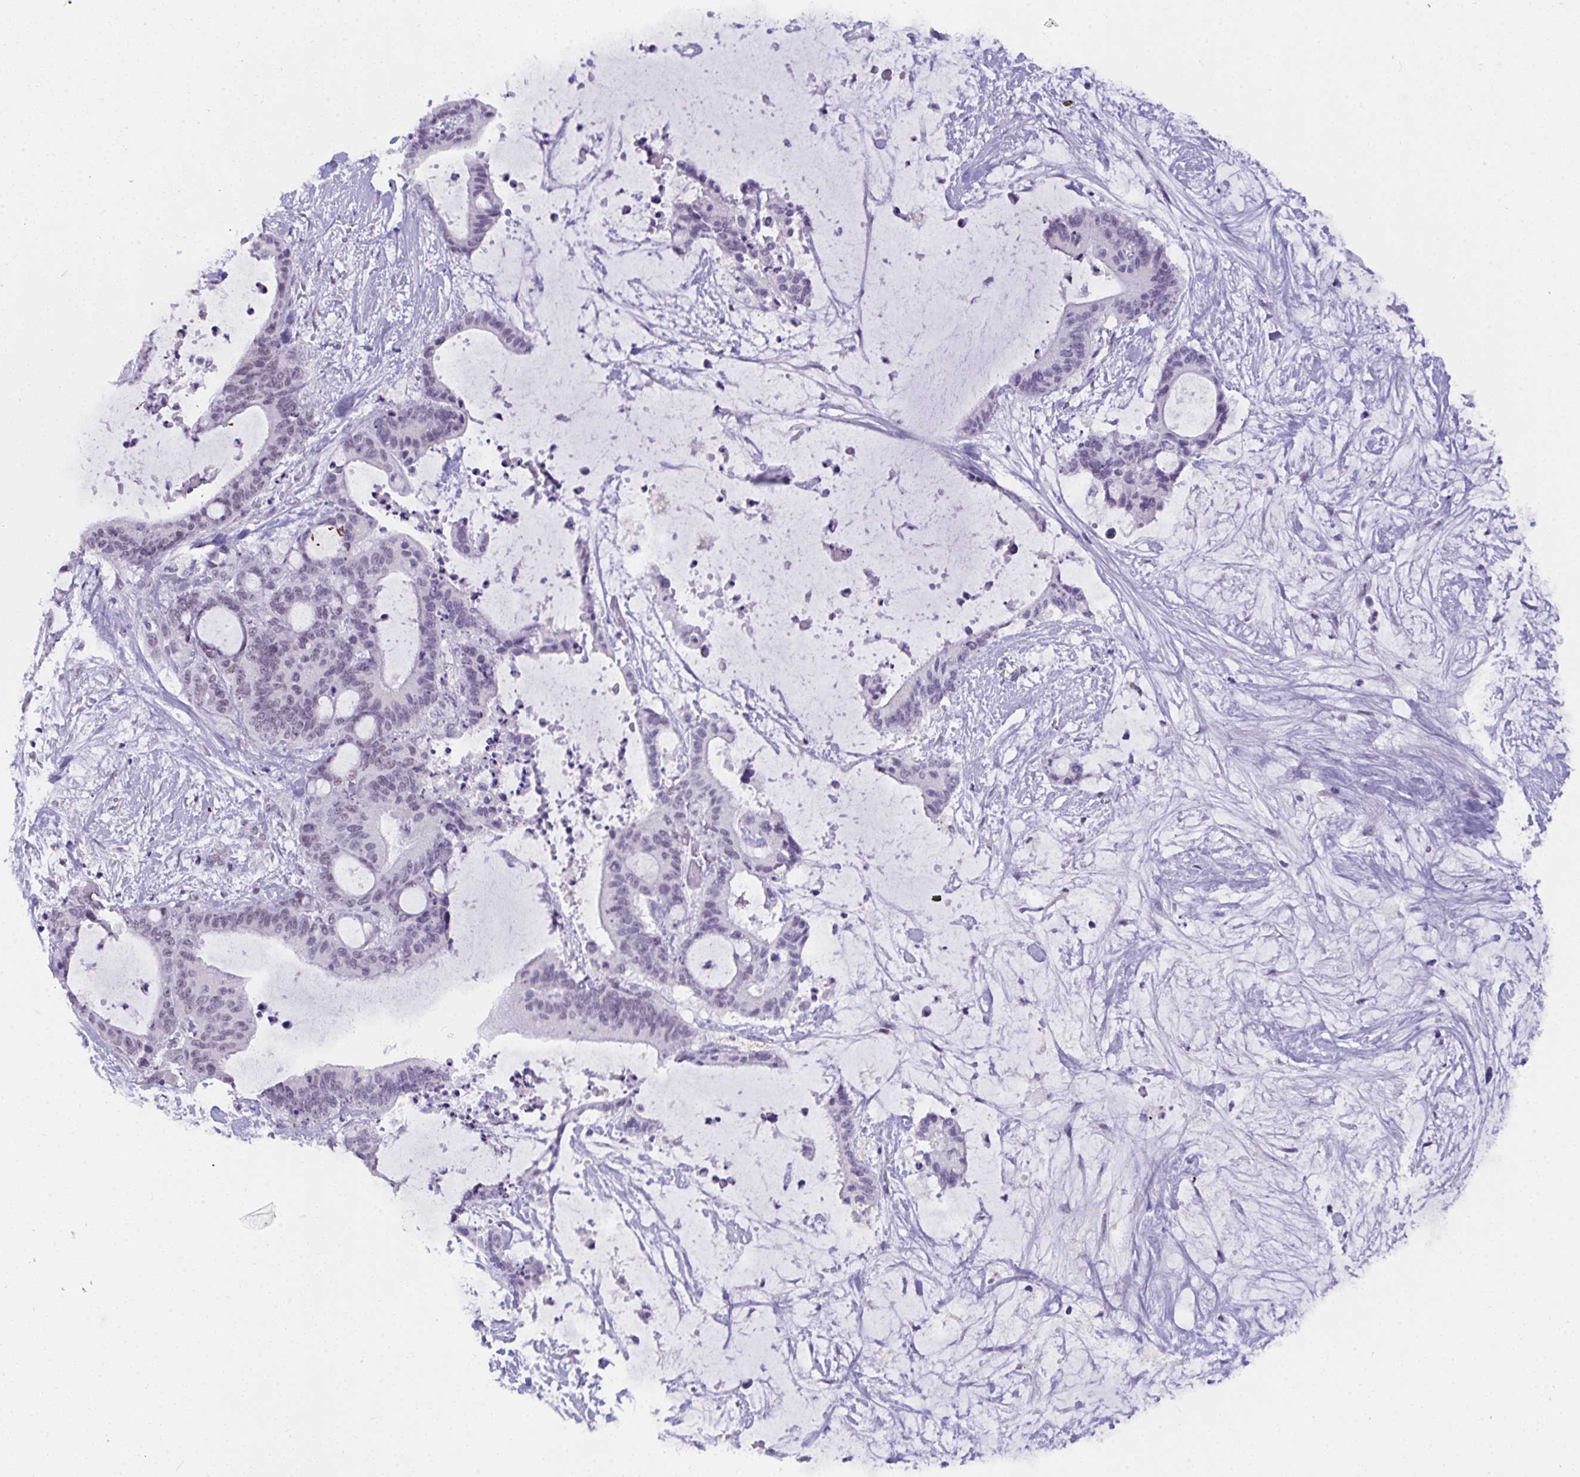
{"staining": {"intensity": "negative", "quantity": "none", "location": "none"}, "tissue": "liver cancer", "cell_type": "Tumor cells", "image_type": "cancer", "snomed": [{"axis": "morphology", "description": "Normal tissue, NOS"}, {"axis": "morphology", "description": "Cholangiocarcinoma"}, {"axis": "topography", "description": "Liver"}, {"axis": "topography", "description": "Peripheral nerve tissue"}], "caption": "The histopathology image shows no significant expression in tumor cells of liver cancer.", "gene": "CDK13", "patient": {"sex": "female", "age": 73}}